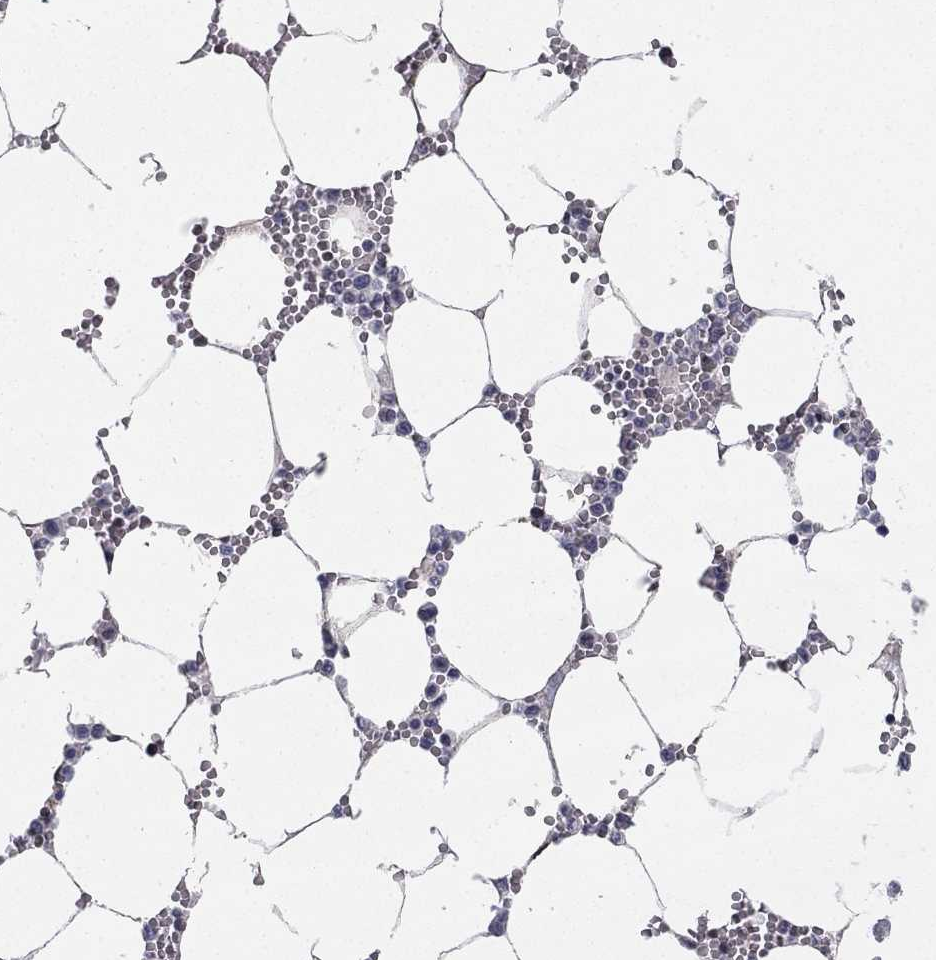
{"staining": {"intensity": "strong", "quantity": "<25%", "location": "cytoplasmic/membranous,nuclear"}, "tissue": "bone marrow", "cell_type": "Hematopoietic cells", "image_type": "normal", "snomed": [{"axis": "morphology", "description": "Normal tissue, NOS"}, {"axis": "topography", "description": "Bone marrow"}], "caption": "Immunohistochemistry (IHC) (DAB) staining of benign human bone marrow shows strong cytoplasmic/membranous,nuclear protein expression in about <25% of hematopoietic cells.", "gene": "BCL11A", "patient": {"sex": "female", "age": 64}}